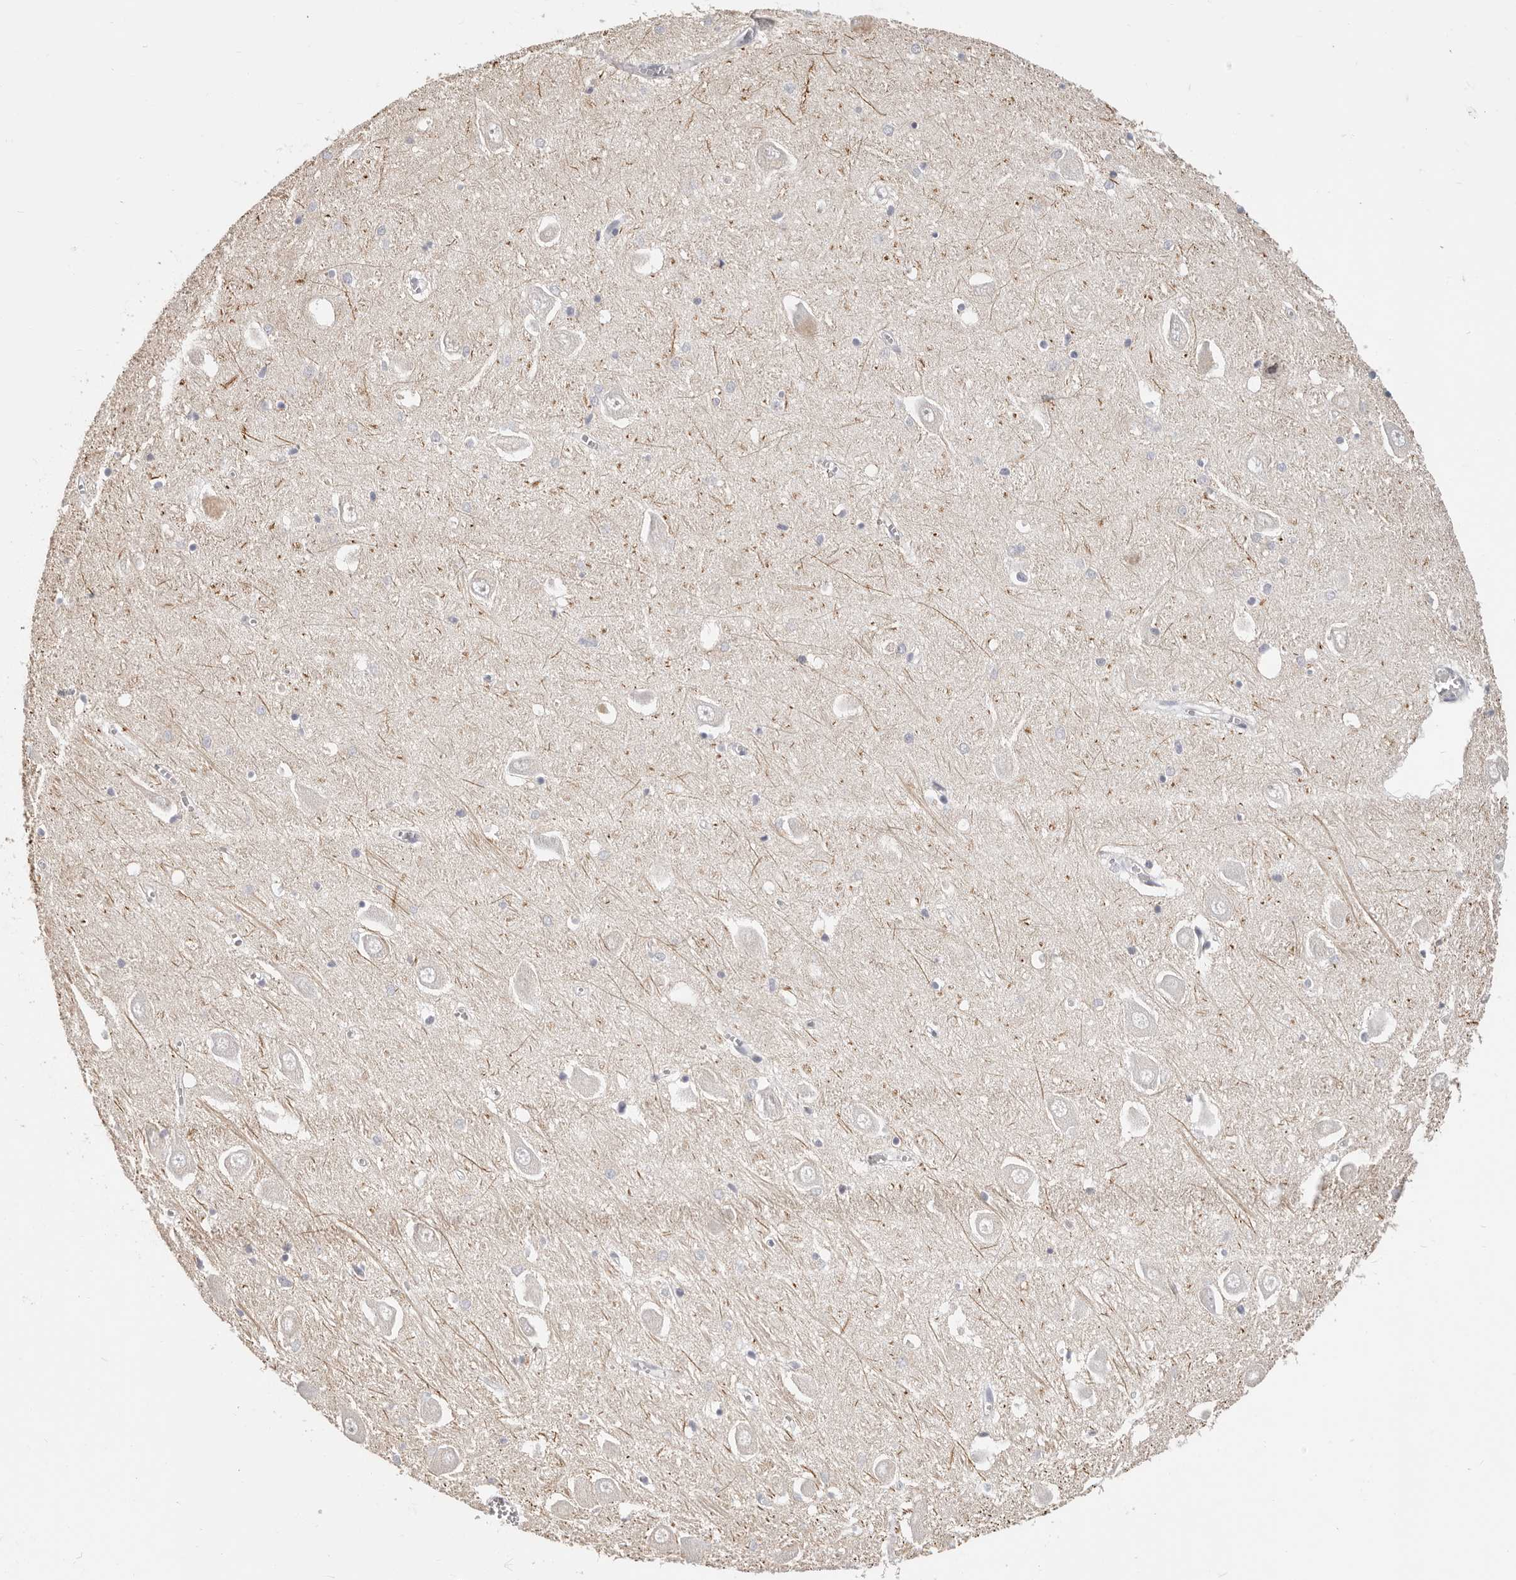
{"staining": {"intensity": "negative", "quantity": "none", "location": "none"}, "tissue": "hippocampus", "cell_type": "Glial cells", "image_type": "normal", "snomed": [{"axis": "morphology", "description": "Normal tissue, NOS"}, {"axis": "topography", "description": "Hippocampus"}], "caption": "The immunohistochemistry image has no significant staining in glial cells of hippocampus. (Brightfield microscopy of DAB (3,3'-diaminobenzidine) immunohistochemistry at high magnification).", "gene": "DTNBP1", "patient": {"sex": "male", "age": 70}}